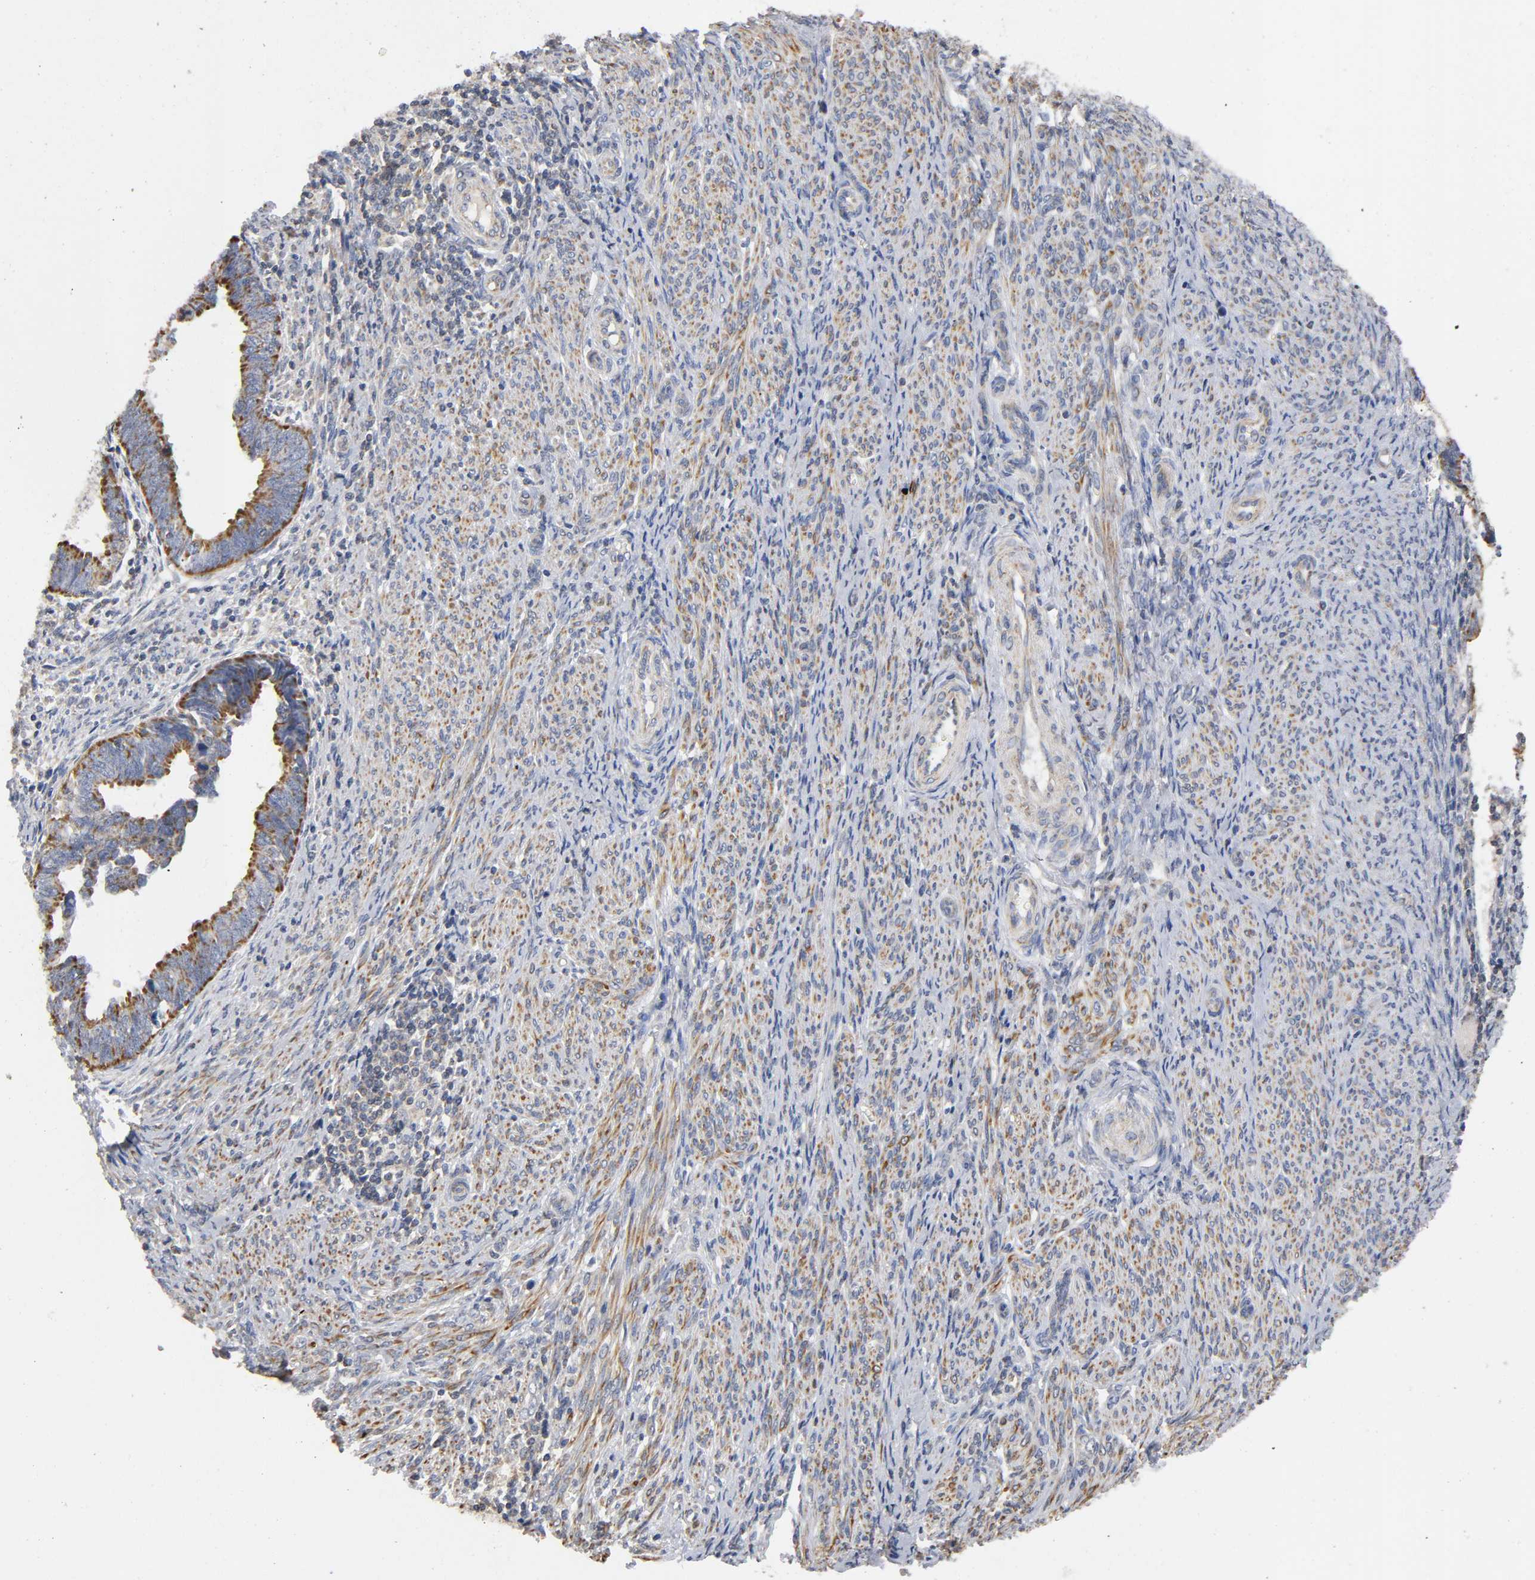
{"staining": {"intensity": "strong", "quantity": ">75%", "location": "cytoplasmic/membranous"}, "tissue": "endometrial cancer", "cell_type": "Tumor cells", "image_type": "cancer", "snomed": [{"axis": "morphology", "description": "Adenocarcinoma, NOS"}, {"axis": "topography", "description": "Endometrium"}], "caption": "Adenocarcinoma (endometrial) stained for a protein demonstrates strong cytoplasmic/membranous positivity in tumor cells.", "gene": "SYT16", "patient": {"sex": "female", "age": 75}}